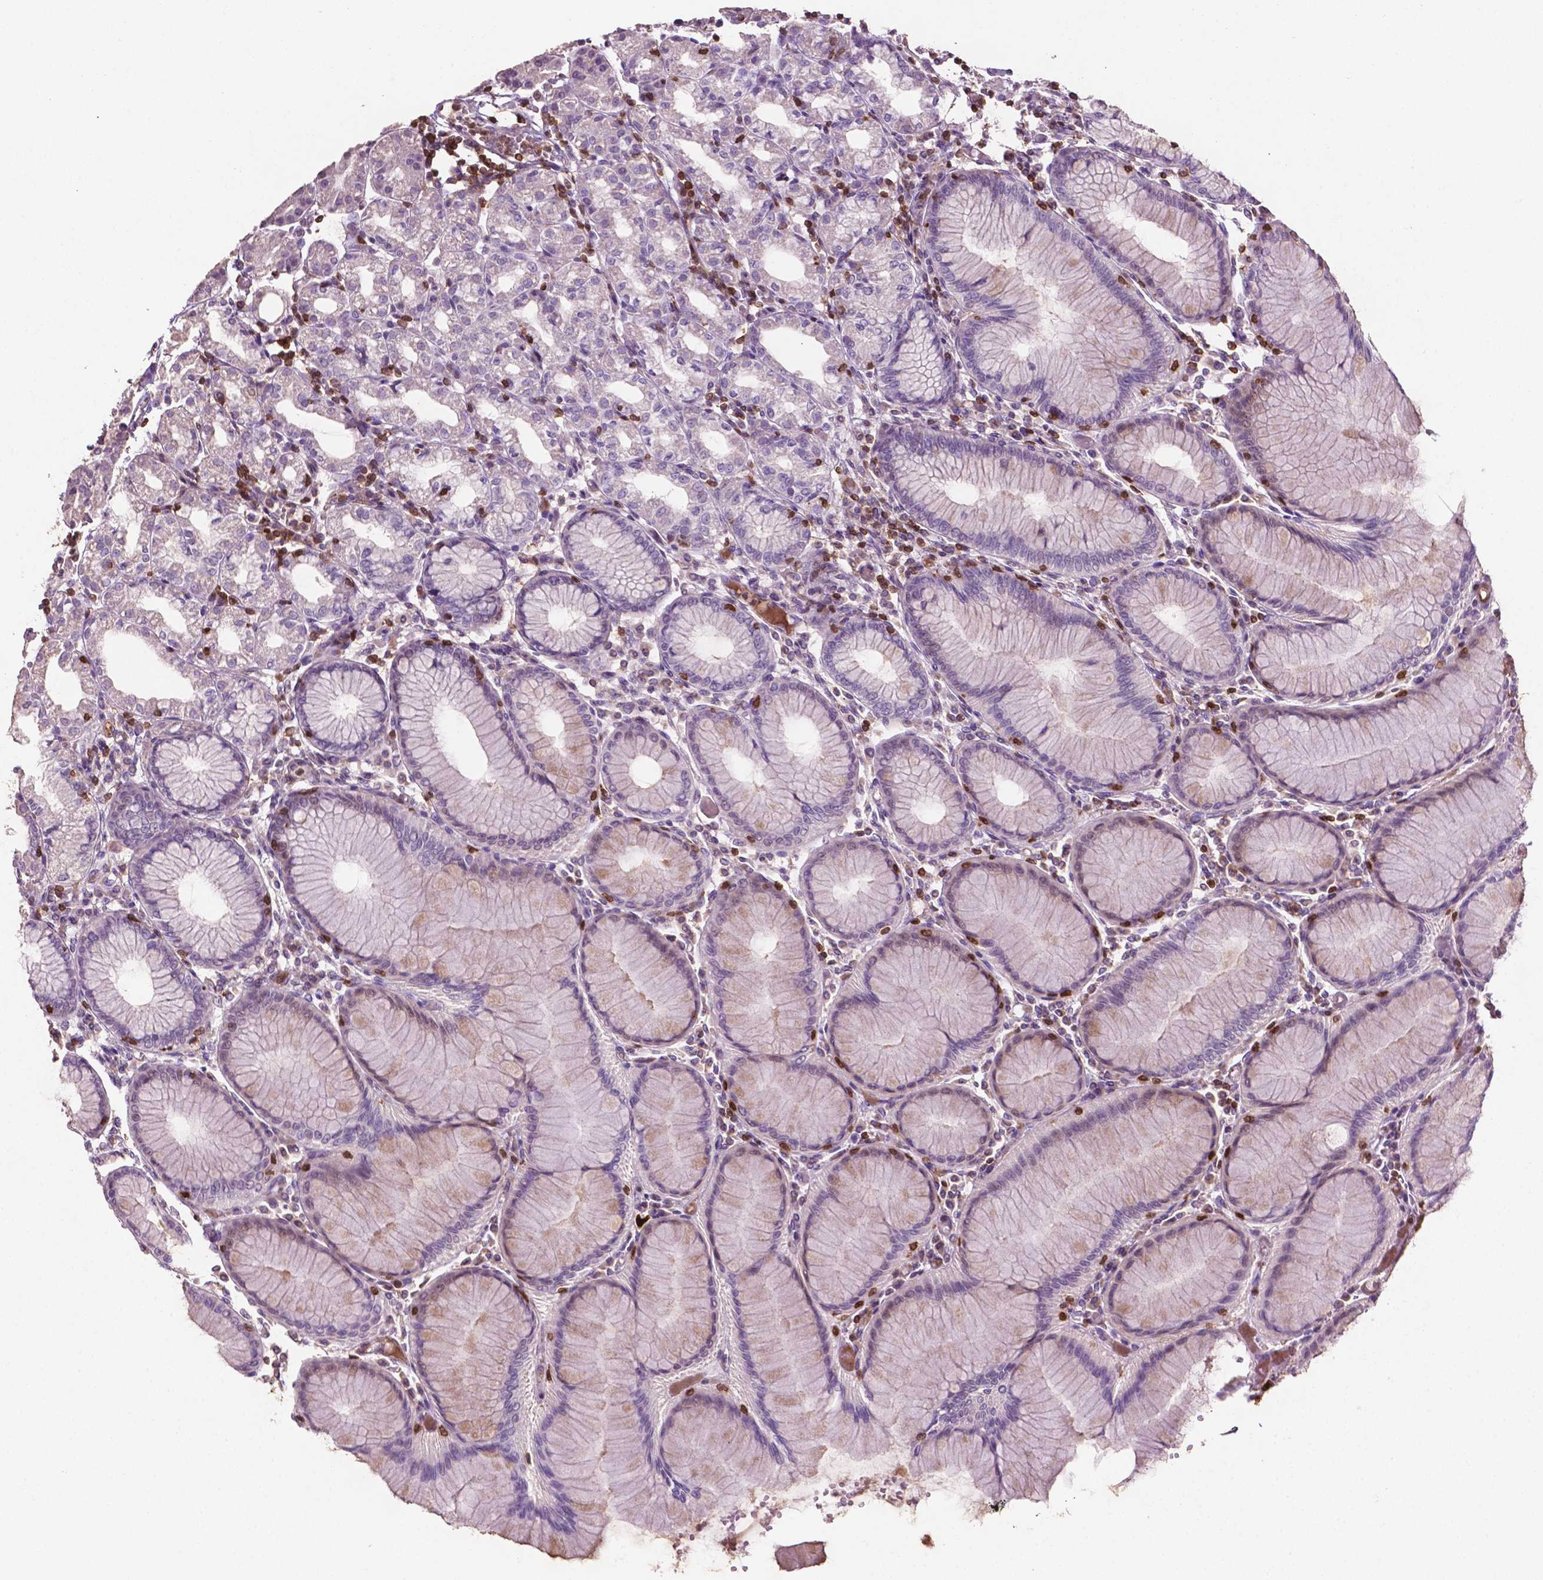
{"staining": {"intensity": "weak", "quantity": "<25%", "location": "cytoplasmic/membranous"}, "tissue": "stomach", "cell_type": "Glandular cells", "image_type": "normal", "snomed": [{"axis": "morphology", "description": "Normal tissue, NOS"}, {"axis": "topography", "description": "Skeletal muscle"}, {"axis": "topography", "description": "Stomach"}], "caption": "Immunohistochemistry of unremarkable stomach demonstrates no expression in glandular cells. (Stains: DAB (3,3'-diaminobenzidine) immunohistochemistry with hematoxylin counter stain, Microscopy: brightfield microscopy at high magnification).", "gene": "TBC1D10C", "patient": {"sex": "female", "age": 57}}